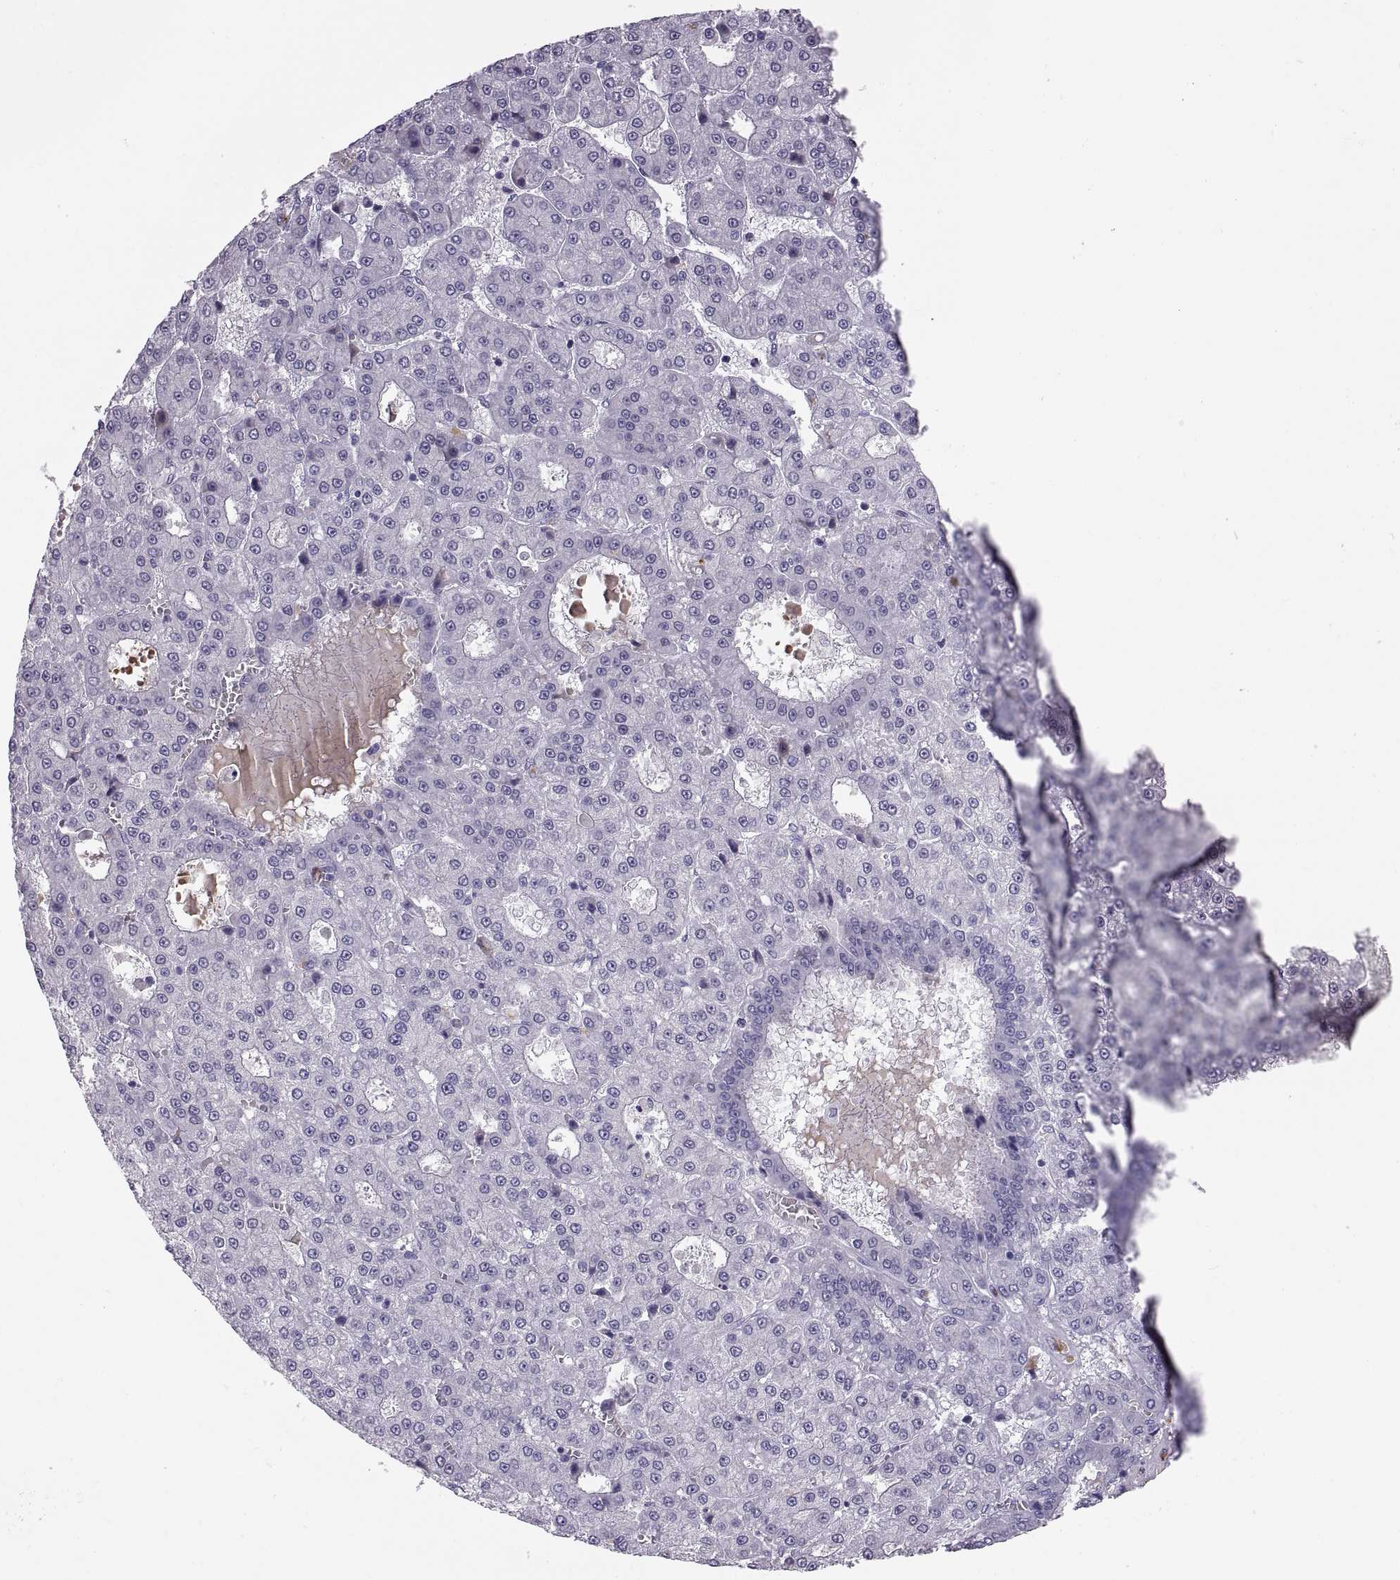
{"staining": {"intensity": "negative", "quantity": "none", "location": "none"}, "tissue": "liver cancer", "cell_type": "Tumor cells", "image_type": "cancer", "snomed": [{"axis": "morphology", "description": "Carcinoma, Hepatocellular, NOS"}, {"axis": "topography", "description": "Liver"}], "caption": "Immunohistochemistry (IHC) of hepatocellular carcinoma (liver) demonstrates no positivity in tumor cells.", "gene": "QRICH2", "patient": {"sex": "male", "age": 70}}